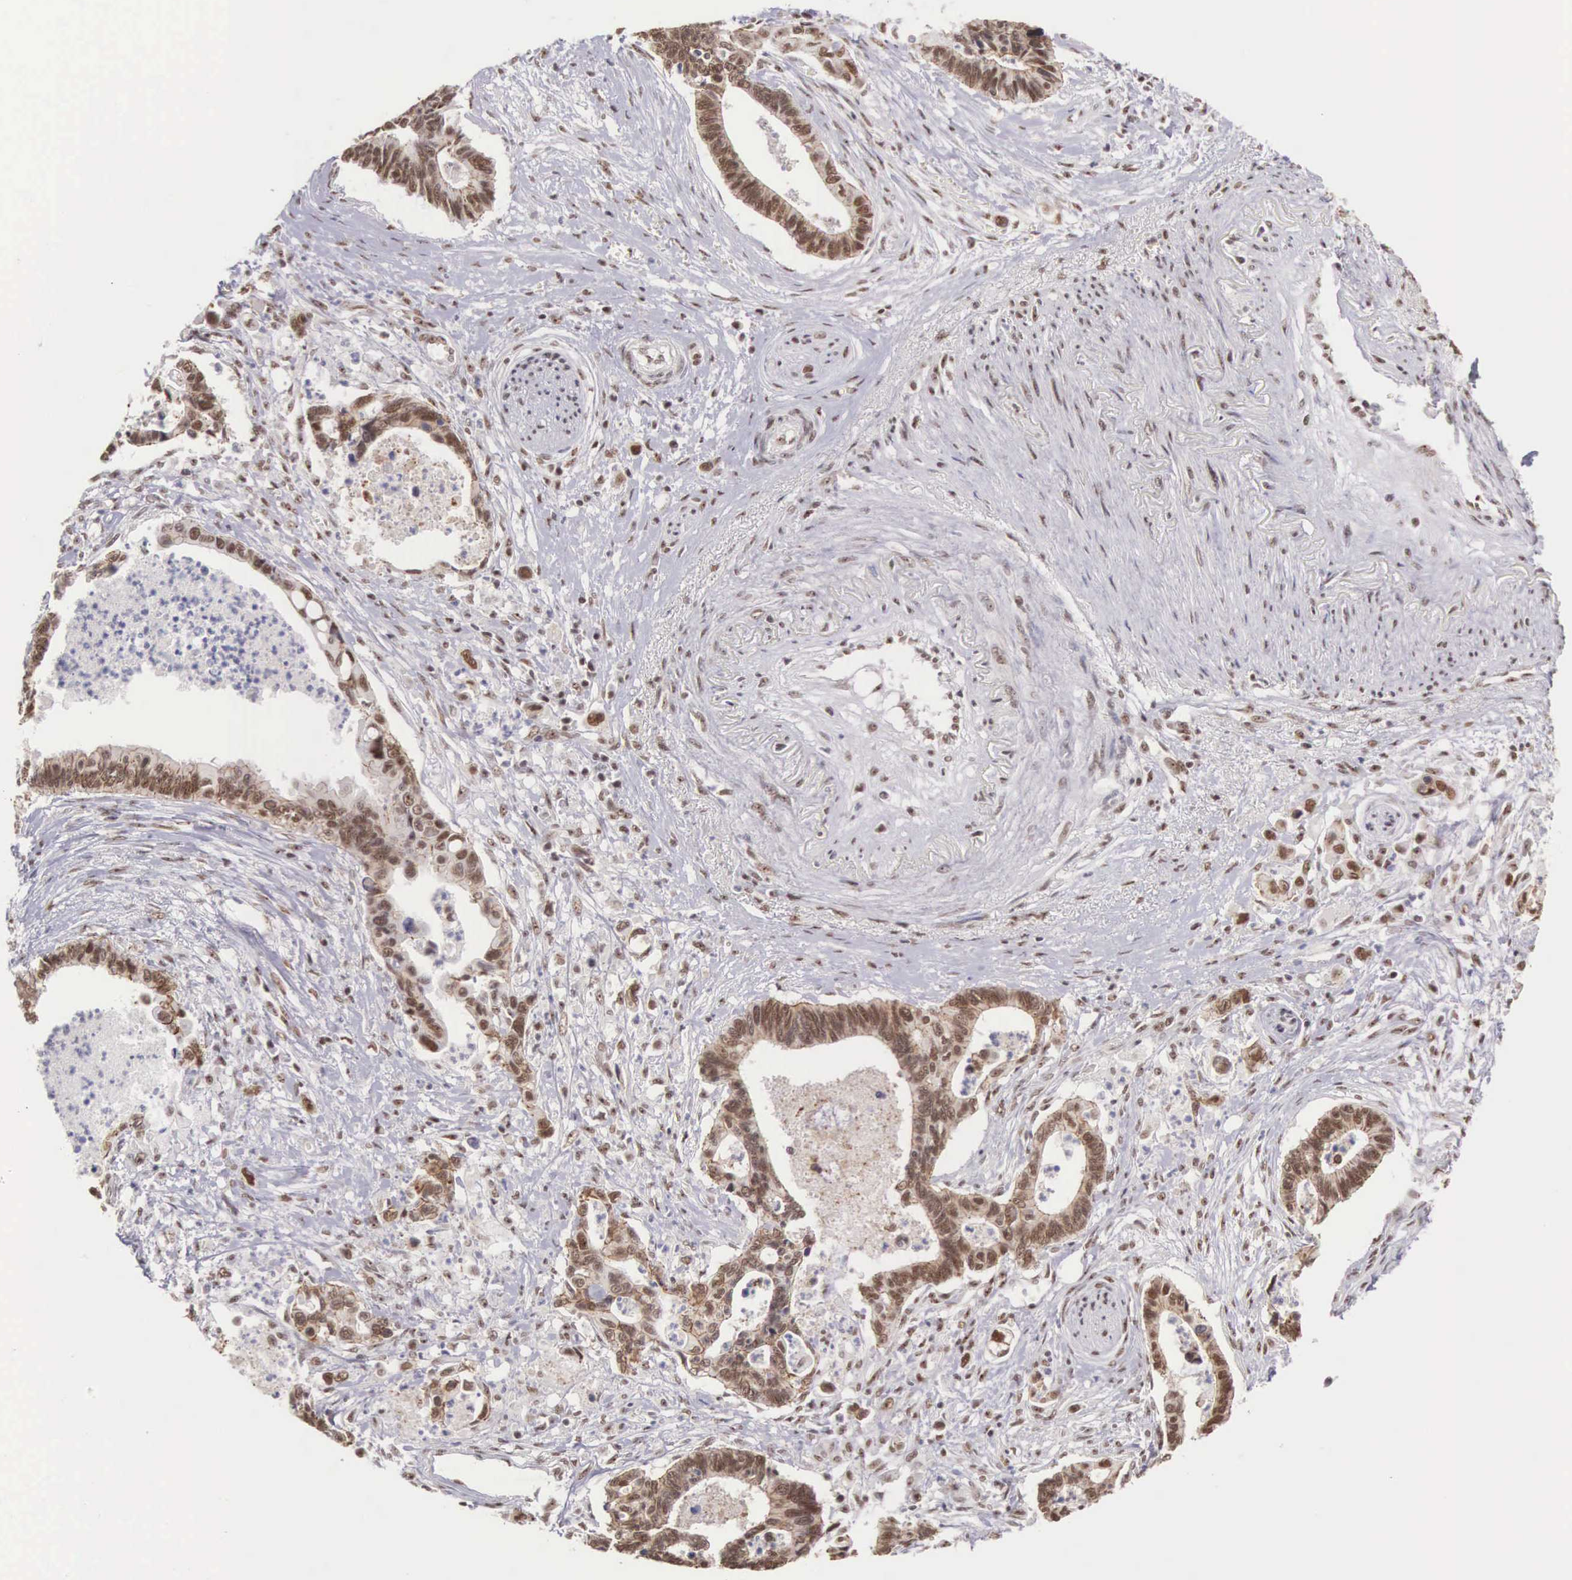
{"staining": {"intensity": "moderate", "quantity": ">75%", "location": "cytoplasmic/membranous,nuclear"}, "tissue": "pancreatic cancer", "cell_type": "Tumor cells", "image_type": "cancer", "snomed": [{"axis": "morphology", "description": "Adenocarcinoma, NOS"}, {"axis": "topography", "description": "Pancreas"}], "caption": "This micrograph reveals pancreatic cancer stained with immunohistochemistry to label a protein in brown. The cytoplasmic/membranous and nuclear of tumor cells show moderate positivity for the protein. Nuclei are counter-stained blue.", "gene": "POLR2F", "patient": {"sex": "female", "age": 70}}